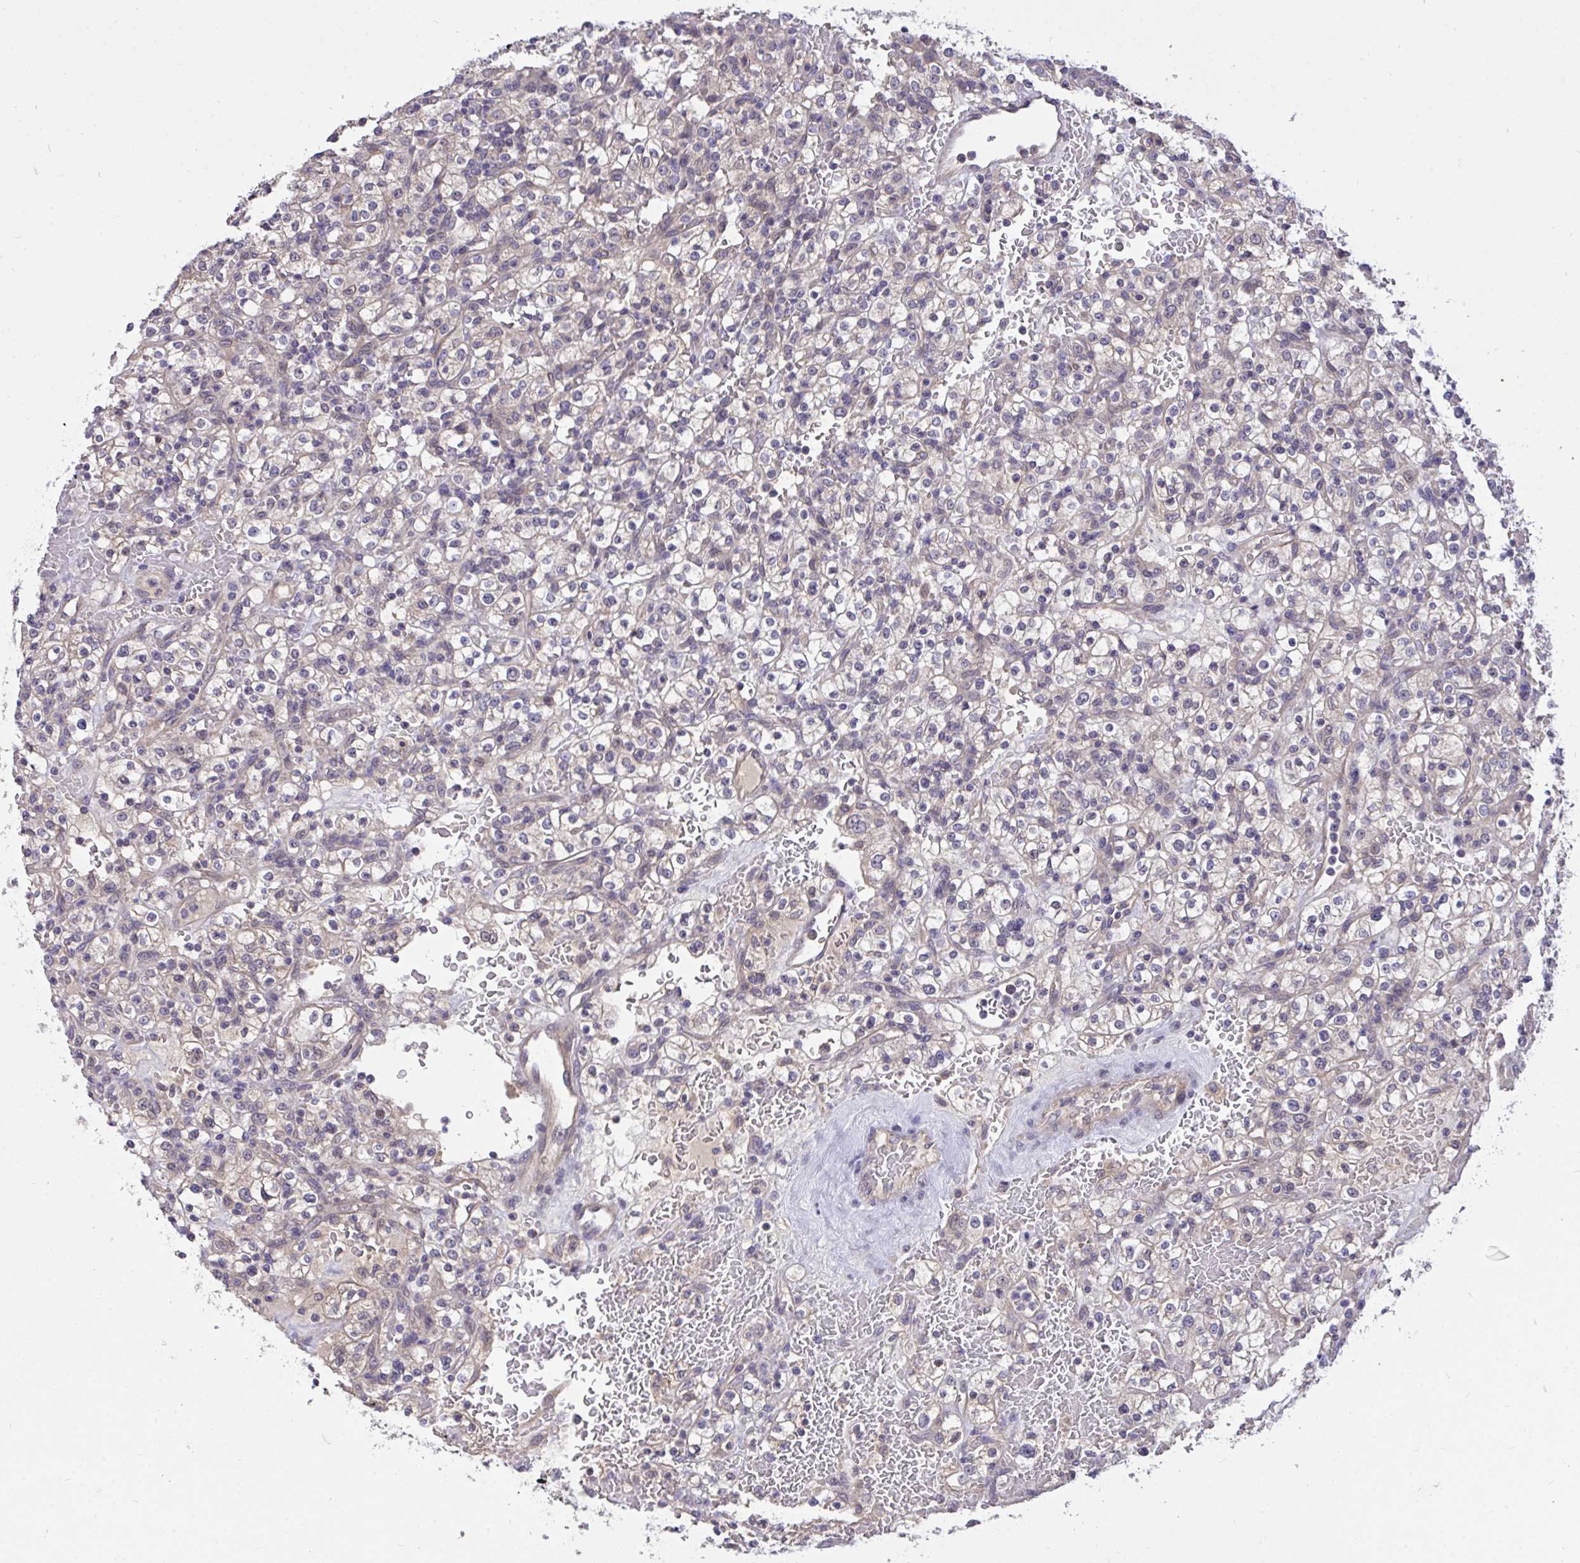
{"staining": {"intensity": "weak", "quantity": "25%-75%", "location": "cytoplasmic/membranous"}, "tissue": "renal cancer", "cell_type": "Tumor cells", "image_type": "cancer", "snomed": [{"axis": "morphology", "description": "Normal tissue, NOS"}, {"axis": "morphology", "description": "Adenocarcinoma, NOS"}, {"axis": "topography", "description": "Kidney"}], "caption": "Protein staining of adenocarcinoma (renal) tissue exhibits weak cytoplasmic/membranous expression in about 25%-75% of tumor cells. (IHC, brightfield microscopy, high magnification).", "gene": "C19orf54", "patient": {"sex": "female", "age": 72}}